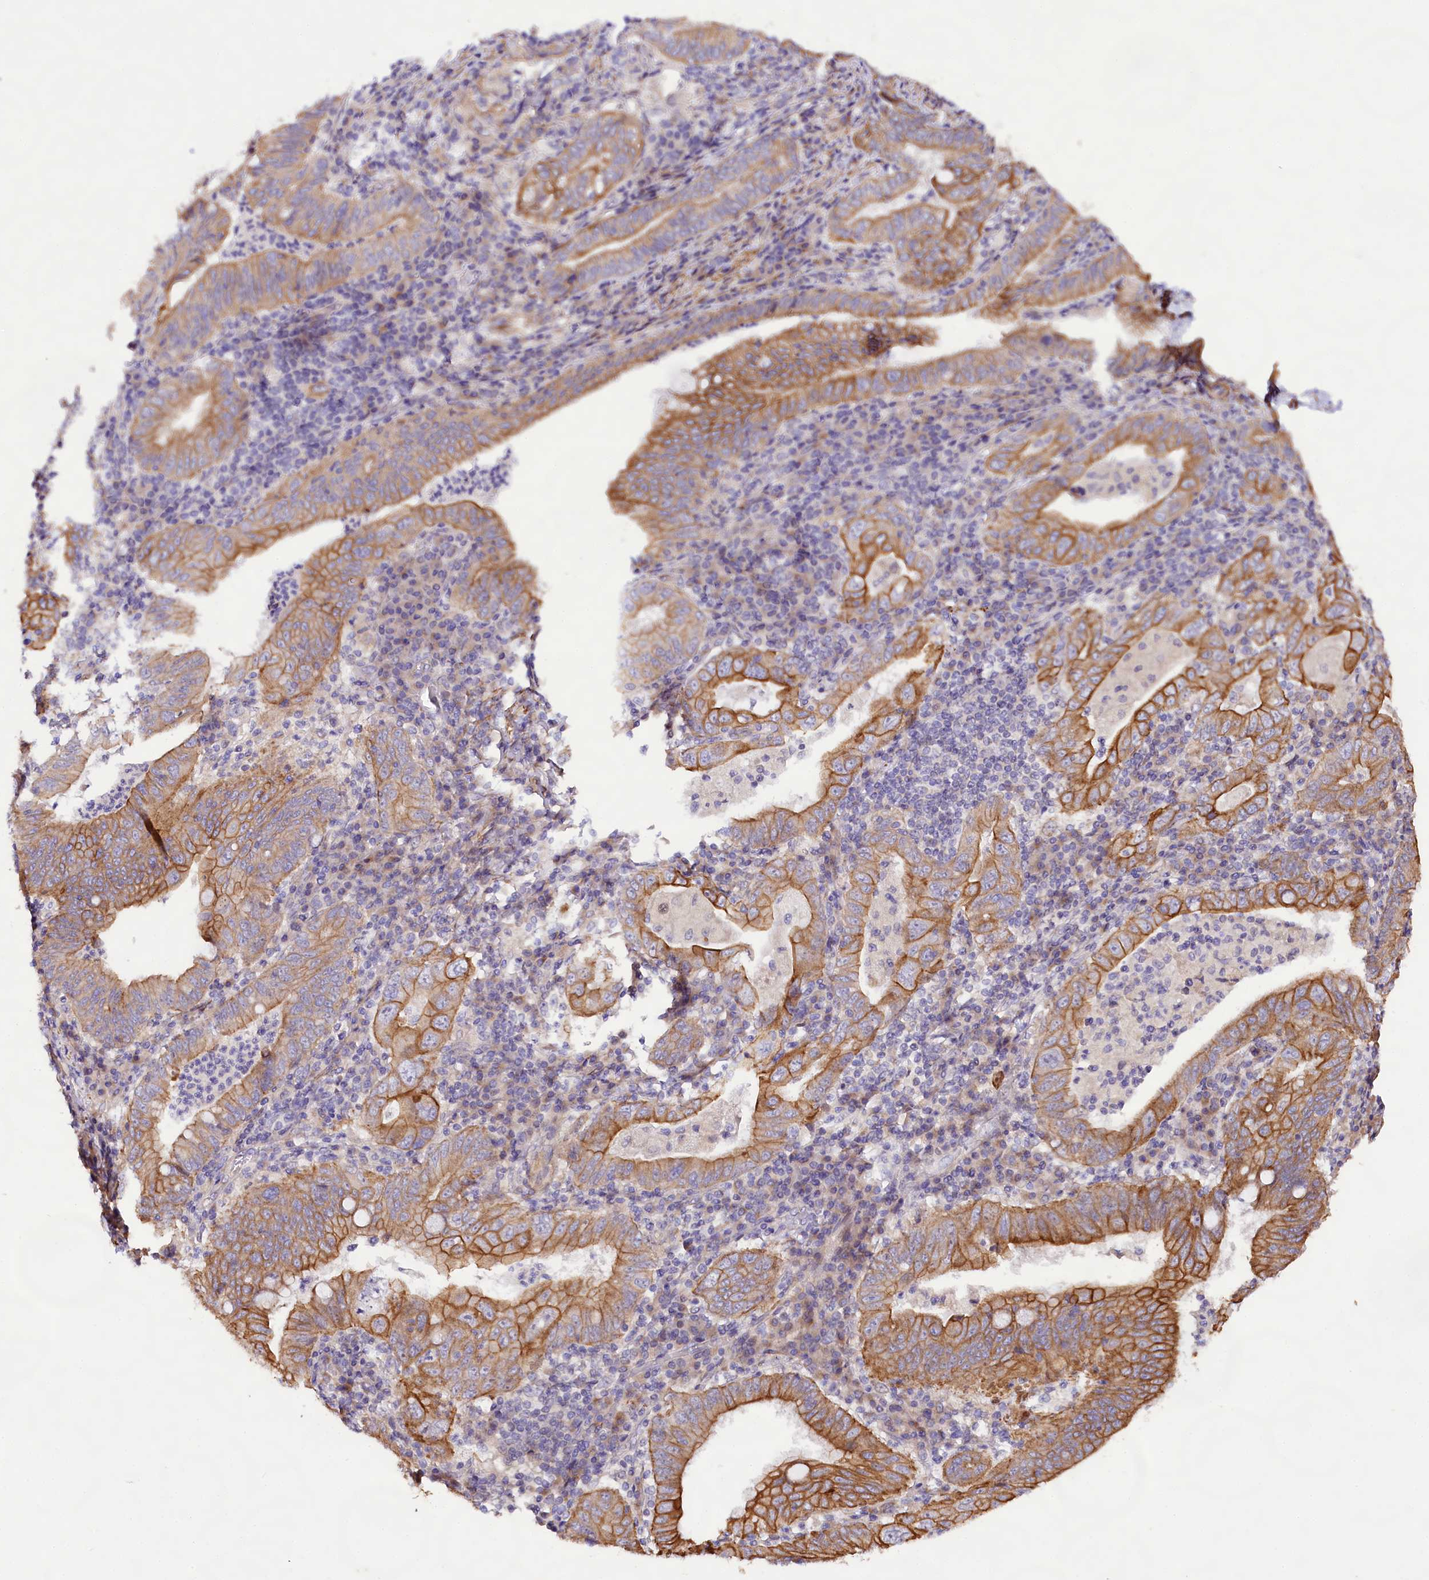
{"staining": {"intensity": "moderate", "quantity": ">75%", "location": "cytoplasmic/membranous"}, "tissue": "stomach cancer", "cell_type": "Tumor cells", "image_type": "cancer", "snomed": [{"axis": "morphology", "description": "Normal tissue, NOS"}, {"axis": "morphology", "description": "Adenocarcinoma, NOS"}, {"axis": "topography", "description": "Esophagus"}, {"axis": "topography", "description": "Stomach, upper"}, {"axis": "topography", "description": "Peripheral nerve tissue"}], "caption": "Moderate cytoplasmic/membranous positivity is seen in about >75% of tumor cells in stomach cancer (adenocarcinoma). (Brightfield microscopy of DAB IHC at high magnification).", "gene": "VPS11", "patient": {"sex": "male", "age": 62}}